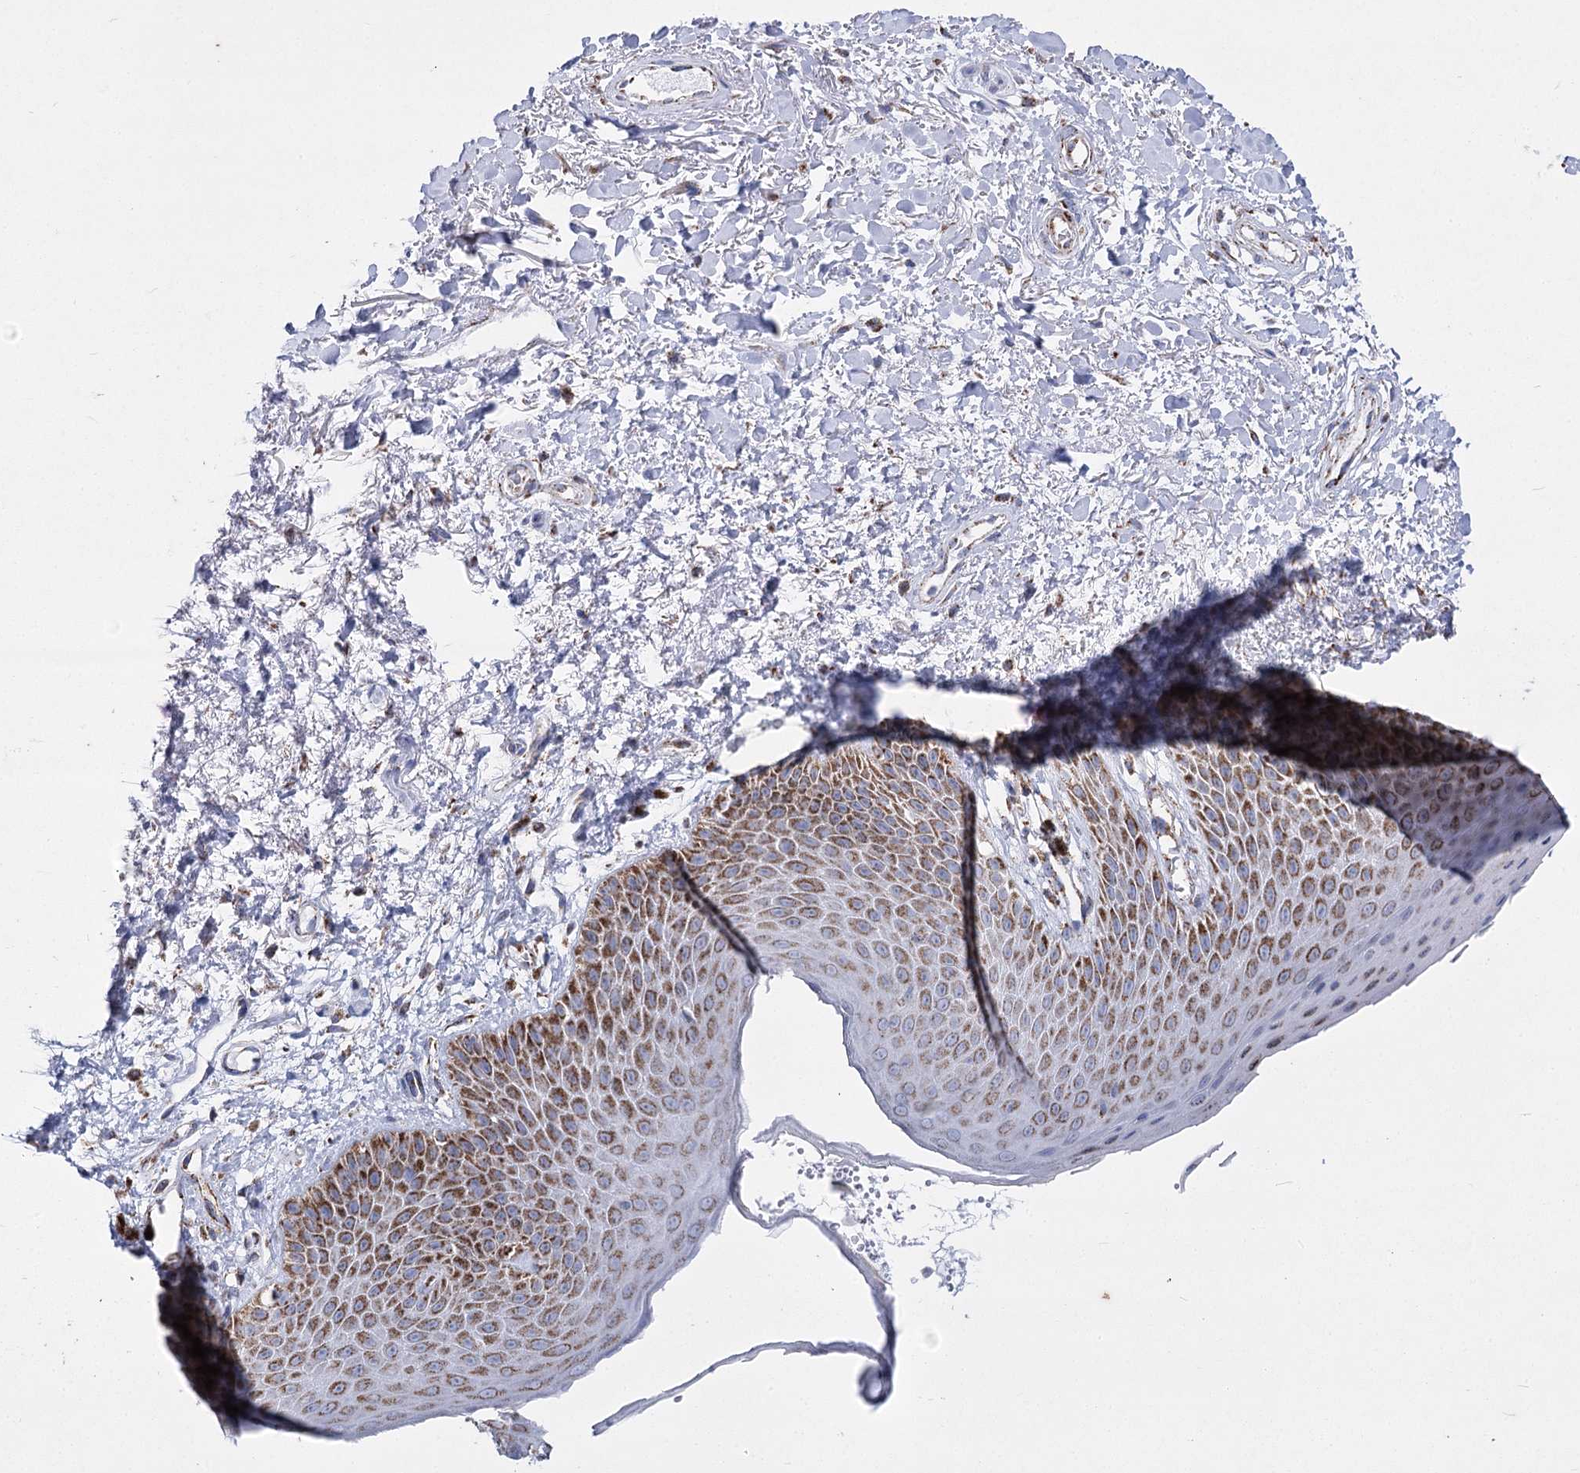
{"staining": {"intensity": "strong", "quantity": "25%-75%", "location": "cytoplasmic/membranous"}, "tissue": "skin", "cell_type": "Epidermal cells", "image_type": "normal", "snomed": [{"axis": "morphology", "description": "Normal tissue, NOS"}, {"axis": "topography", "description": "Anal"}], "caption": "Strong cytoplasmic/membranous protein staining is seen in approximately 25%-75% of epidermal cells in skin.", "gene": "PDHB", "patient": {"sex": "male", "age": 74}}